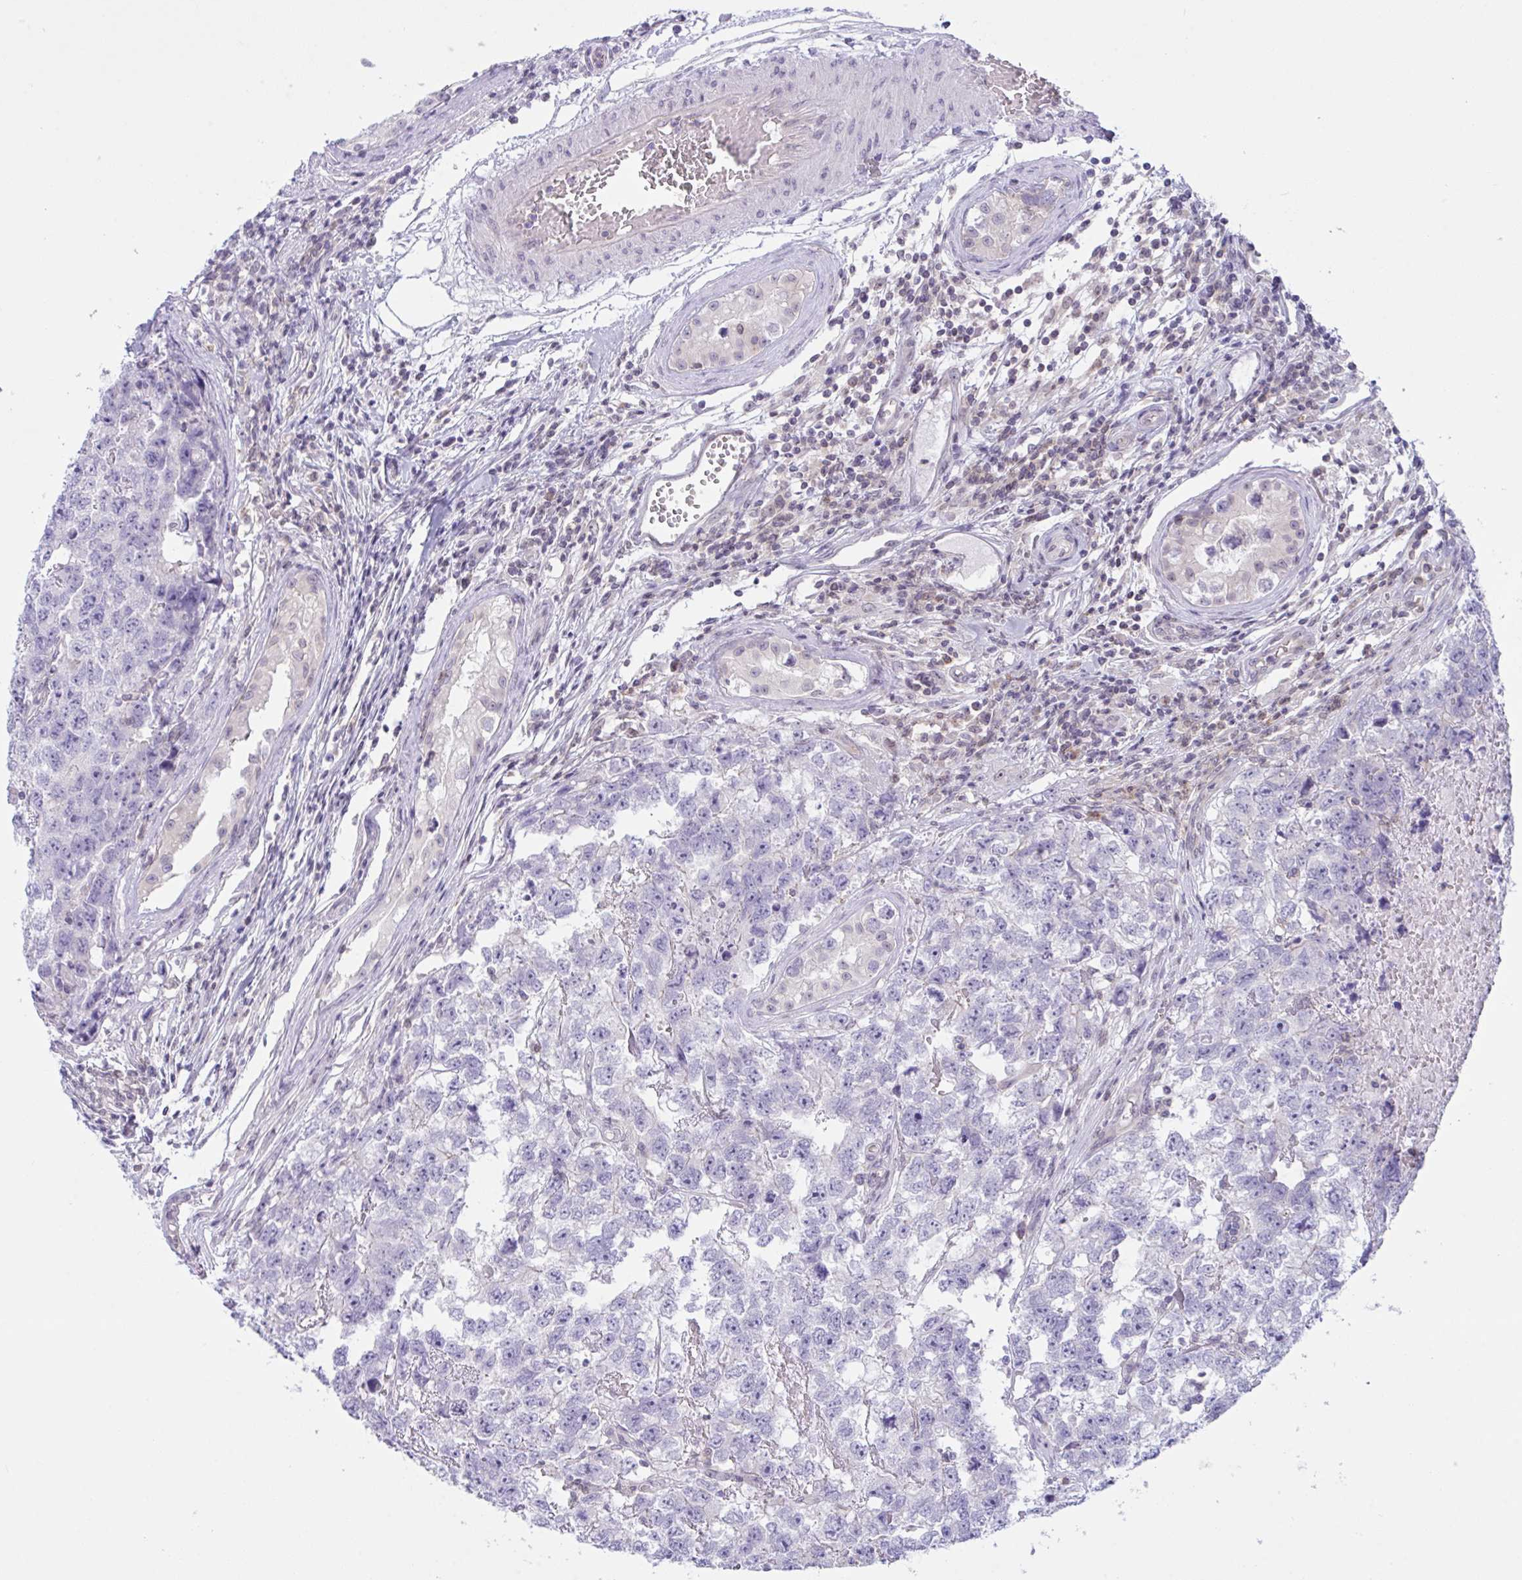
{"staining": {"intensity": "negative", "quantity": "none", "location": "none"}, "tissue": "testis cancer", "cell_type": "Tumor cells", "image_type": "cancer", "snomed": [{"axis": "morphology", "description": "Carcinoma, Embryonal, NOS"}, {"axis": "topography", "description": "Testis"}], "caption": "The image demonstrates no significant positivity in tumor cells of testis cancer.", "gene": "TANK", "patient": {"sex": "male", "age": 22}}